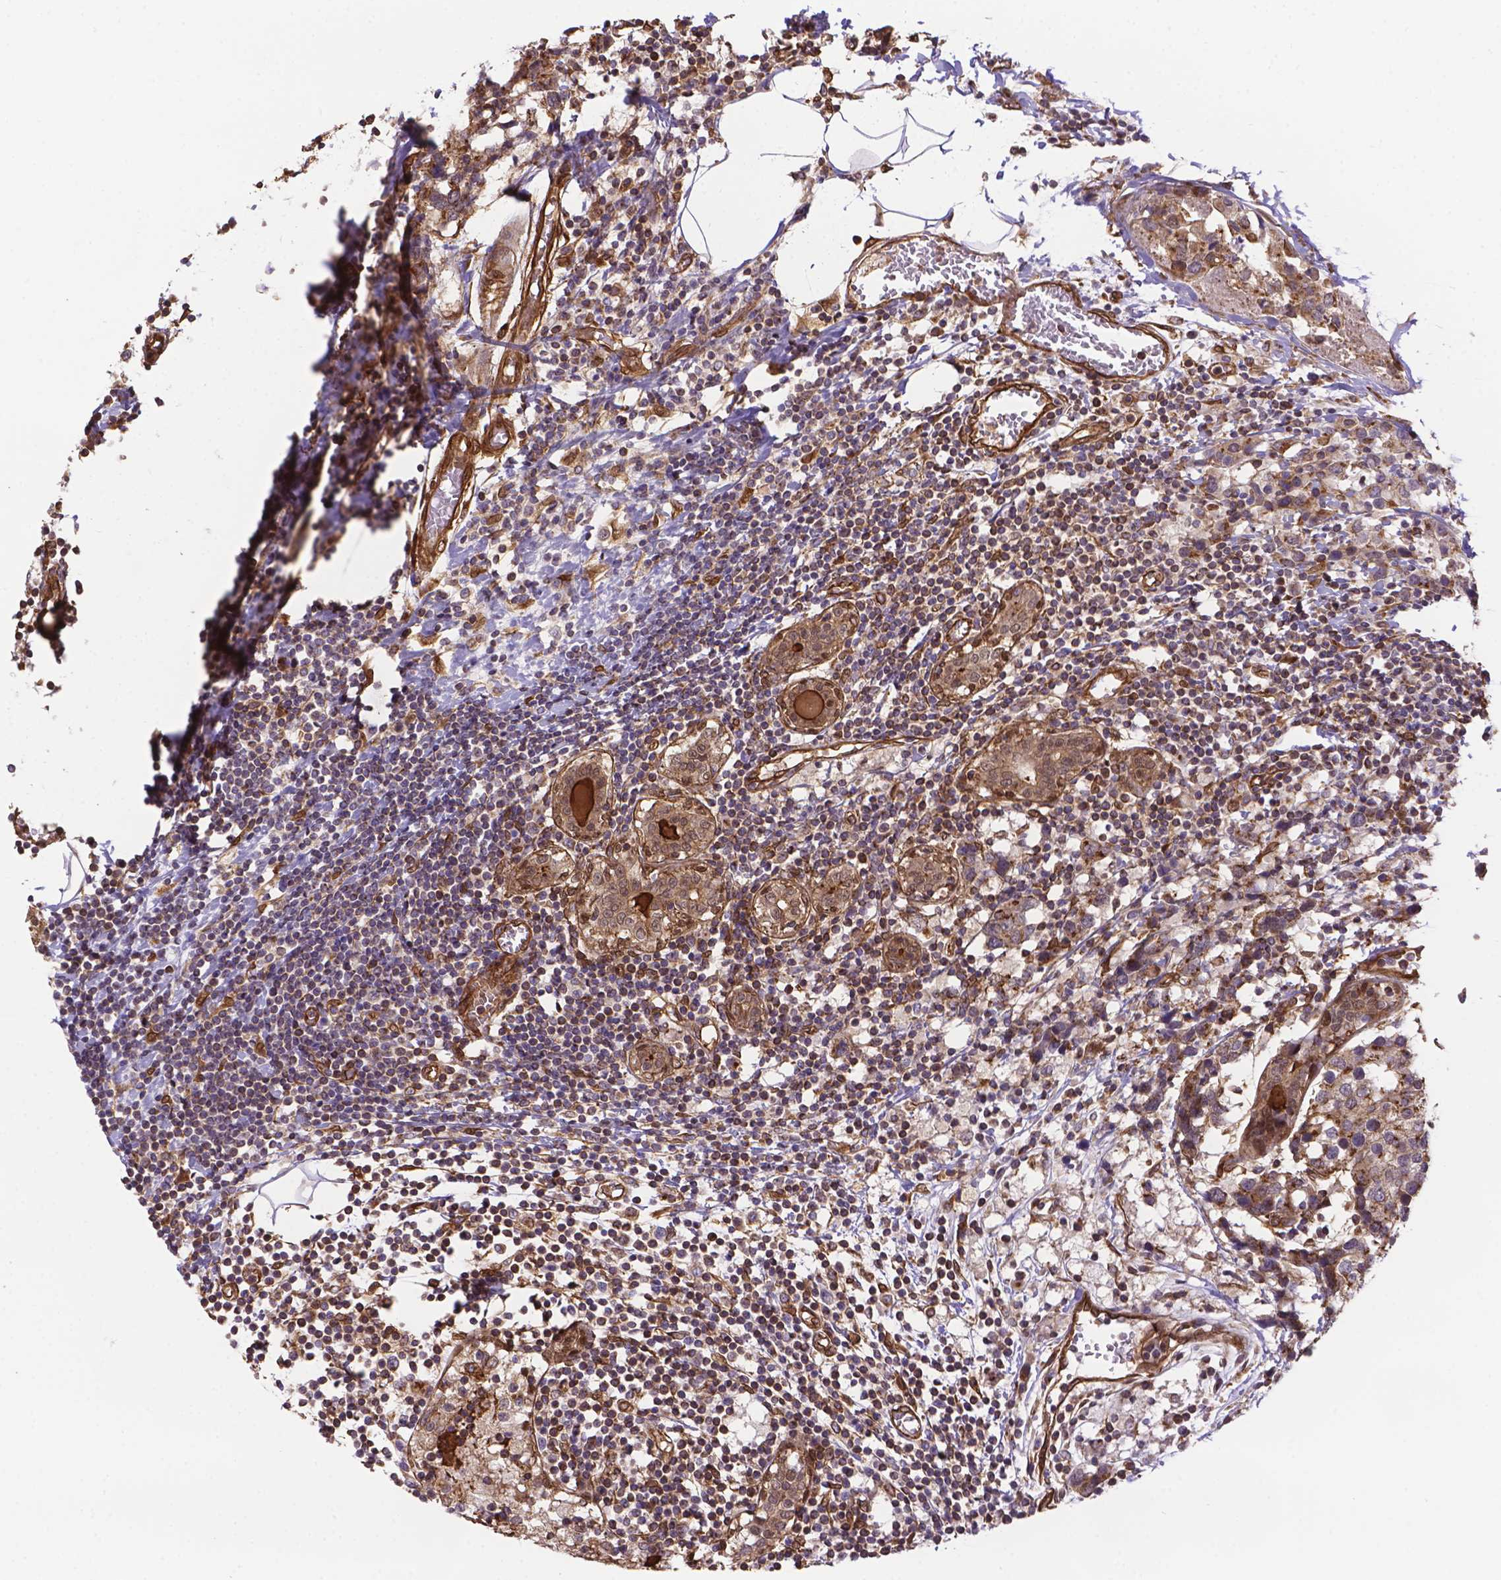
{"staining": {"intensity": "moderate", "quantity": ">75%", "location": "cytoplasmic/membranous"}, "tissue": "breast cancer", "cell_type": "Tumor cells", "image_type": "cancer", "snomed": [{"axis": "morphology", "description": "Lobular carcinoma"}, {"axis": "topography", "description": "Breast"}], "caption": "There is medium levels of moderate cytoplasmic/membranous expression in tumor cells of breast lobular carcinoma, as demonstrated by immunohistochemical staining (brown color).", "gene": "YAP1", "patient": {"sex": "female", "age": 59}}